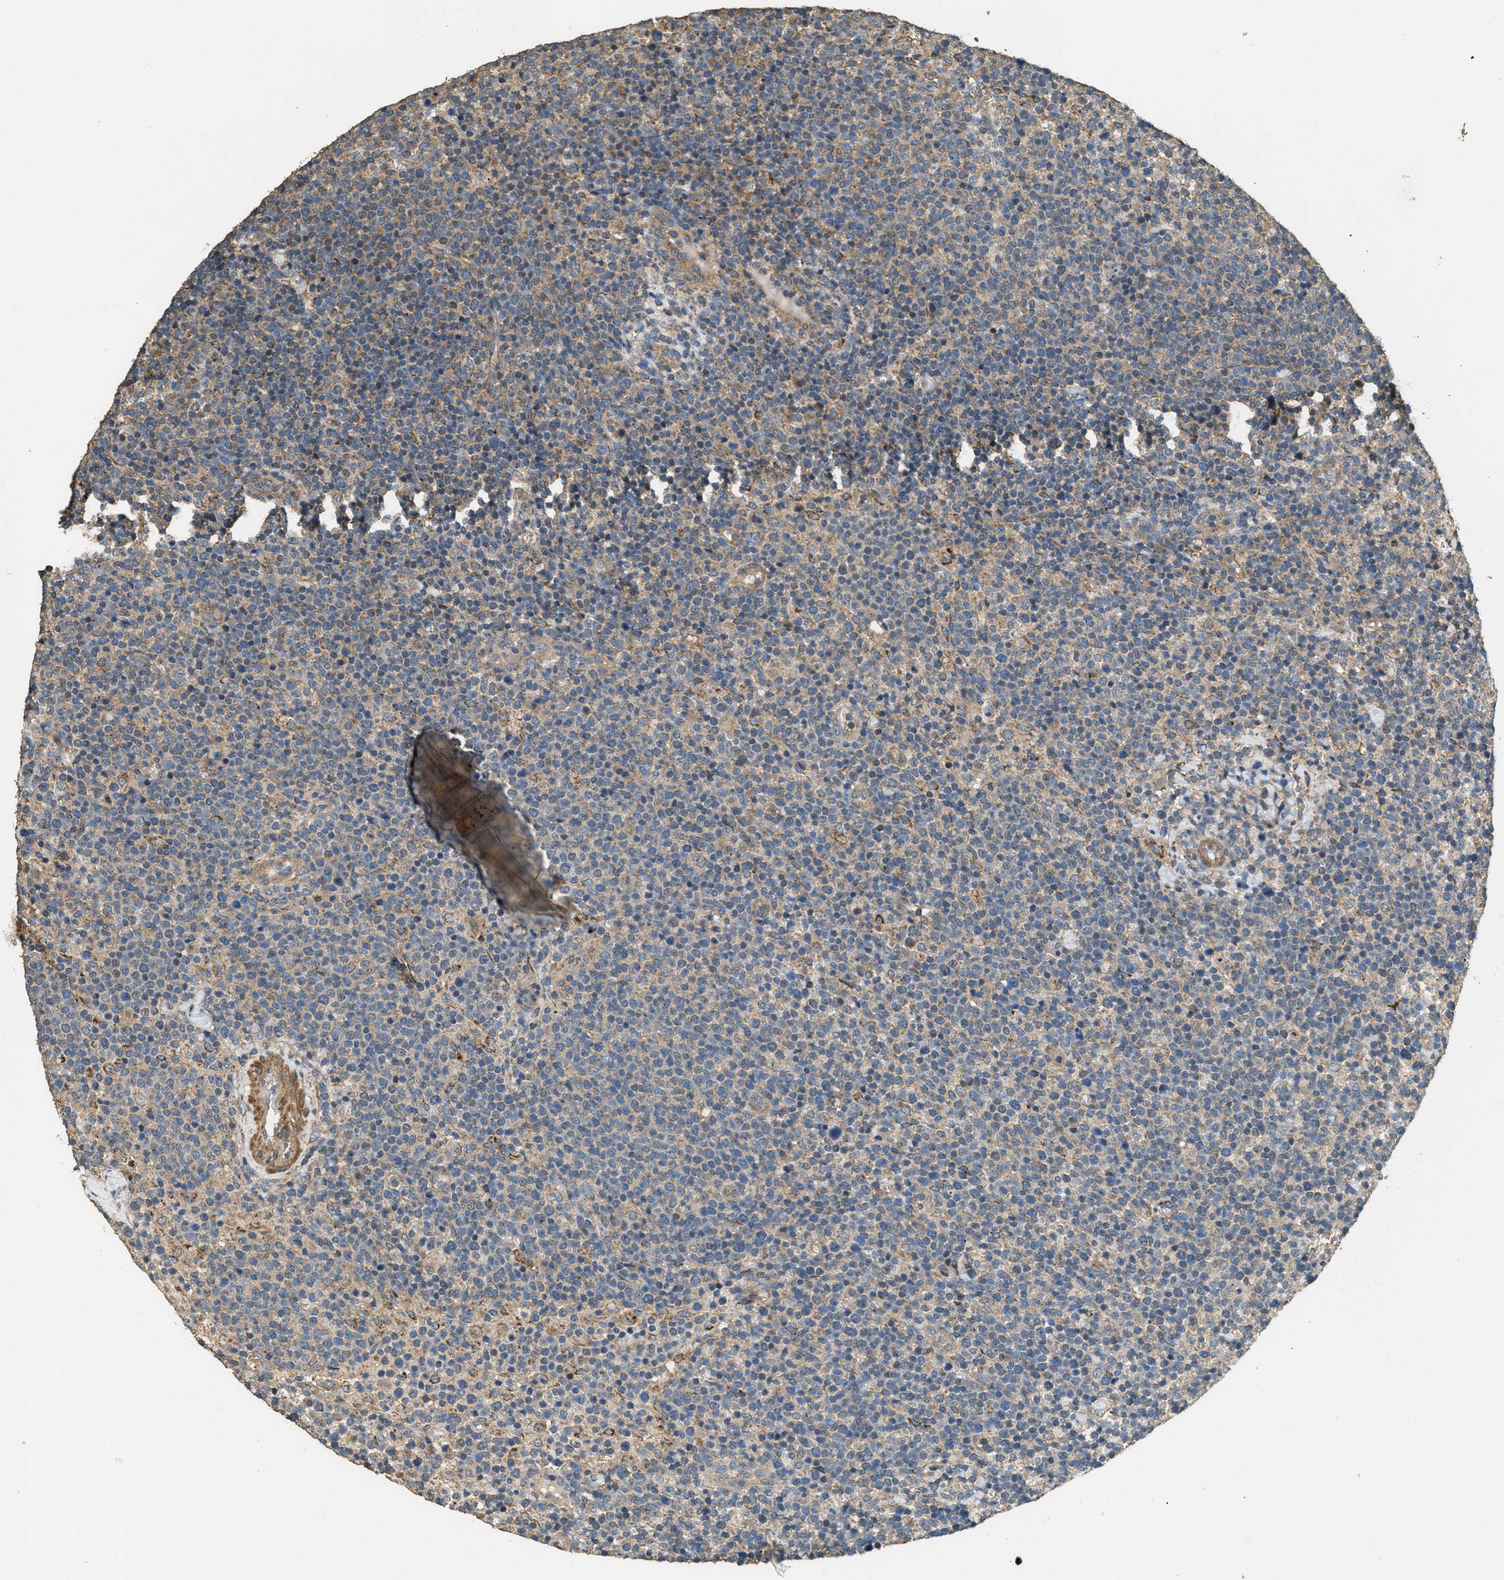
{"staining": {"intensity": "weak", "quantity": "25%-75%", "location": "cytoplasmic/membranous"}, "tissue": "lymphoma", "cell_type": "Tumor cells", "image_type": "cancer", "snomed": [{"axis": "morphology", "description": "Malignant lymphoma, non-Hodgkin's type, High grade"}, {"axis": "topography", "description": "Lymph node"}], "caption": "The immunohistochemical stain labels weak cytoplasmic/membranous positivity in tumor cells of lymphoma tissue.", "gene": "THBS2", "patient": {"sex": "male", "age": 61}}